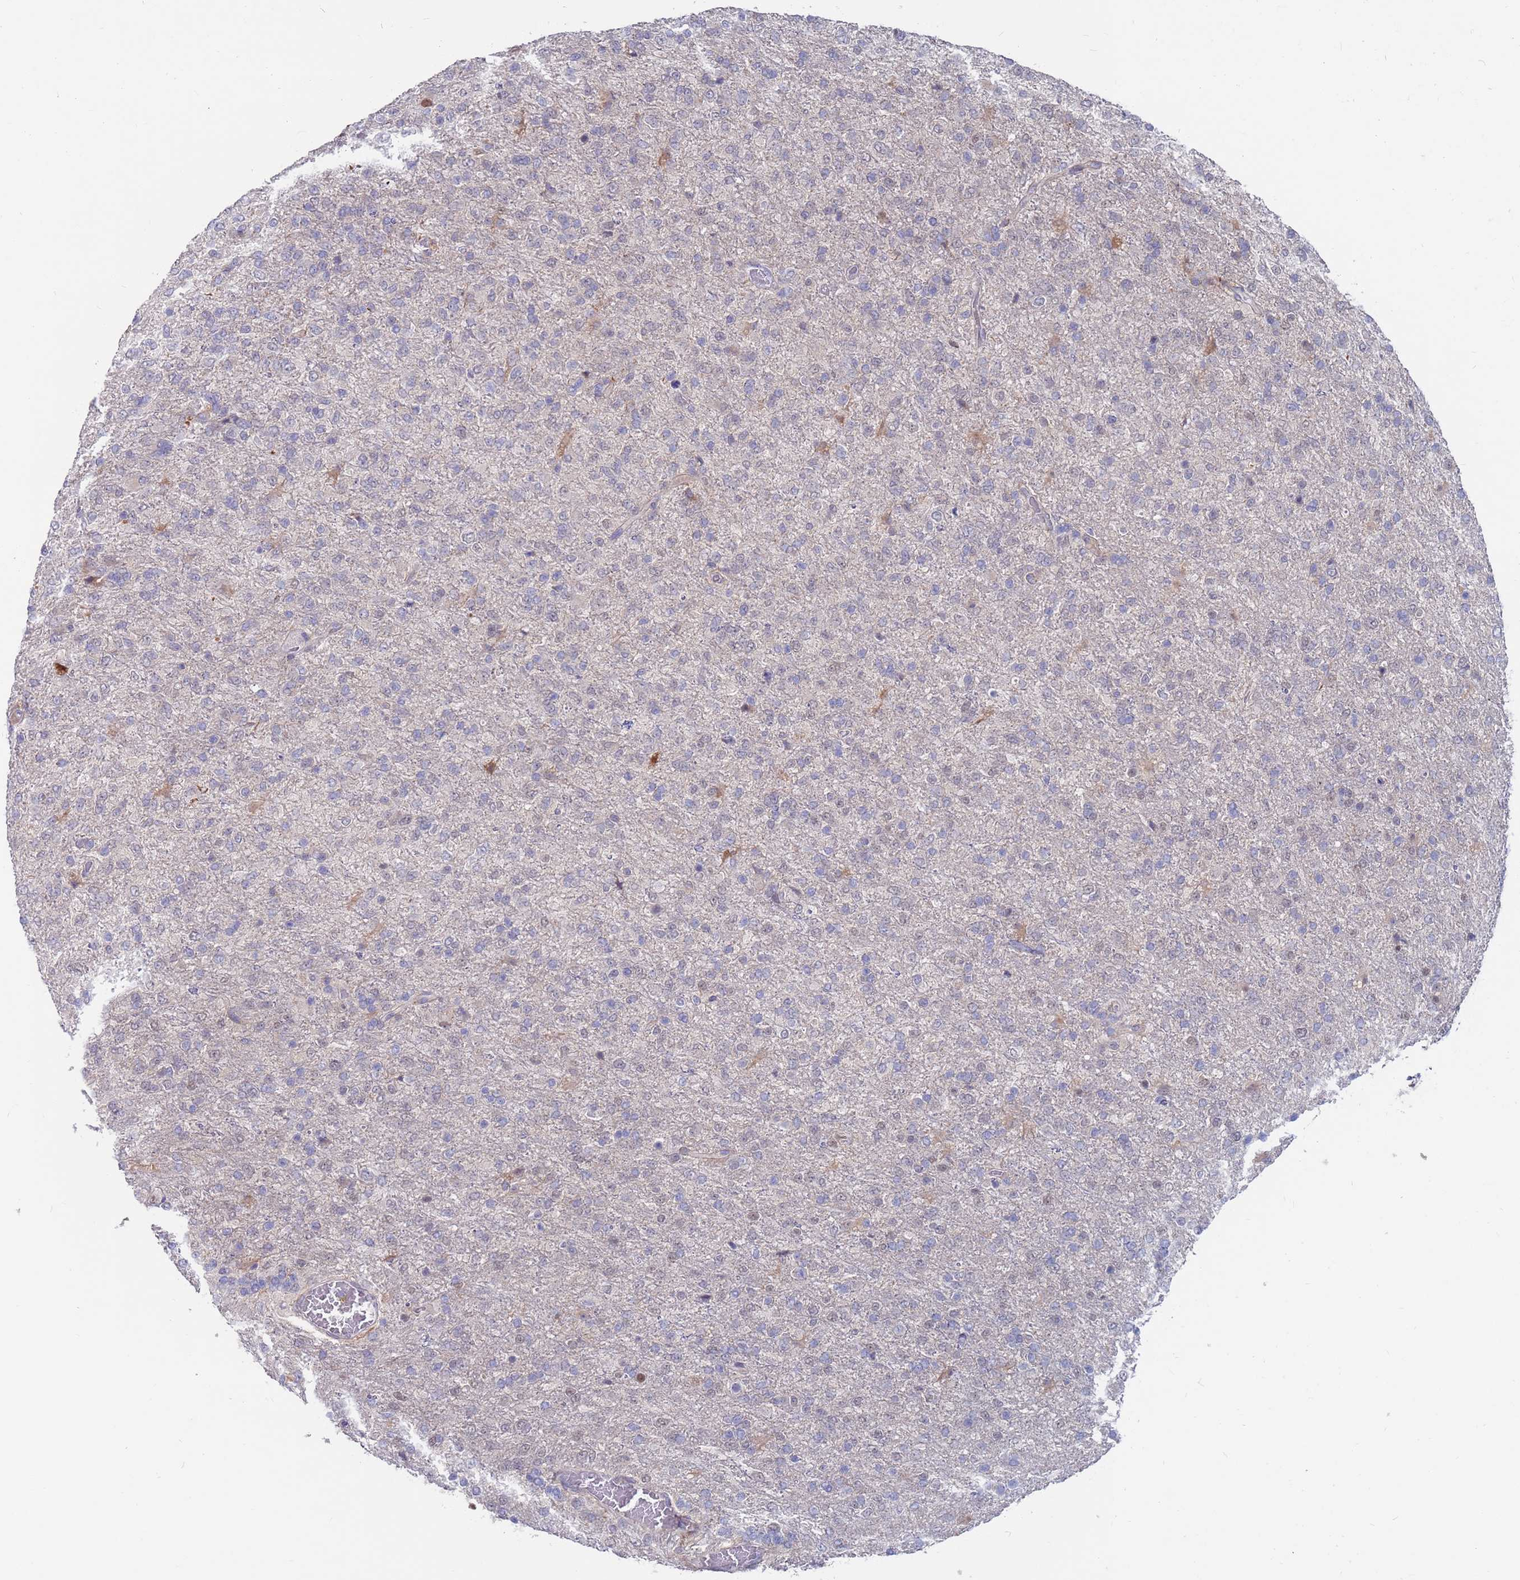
{"staining": {"intensity": "negative", "quantity": "none", "location": "none"}, "tissue": "glioma", "cell_type": "Tumor cells", "image_type": "cancer", "snomed": [{"axis": "morphology", "description": "Glioma, malignant, High grade"}, {"axis": "topography", "description": "Brain"}], "caption": "Immunohistochemical staining of human glioma exhibits no significant staining in tumor cells.", "gene": "FBXO27", "patient": {"sex": "female", "age": 74}}